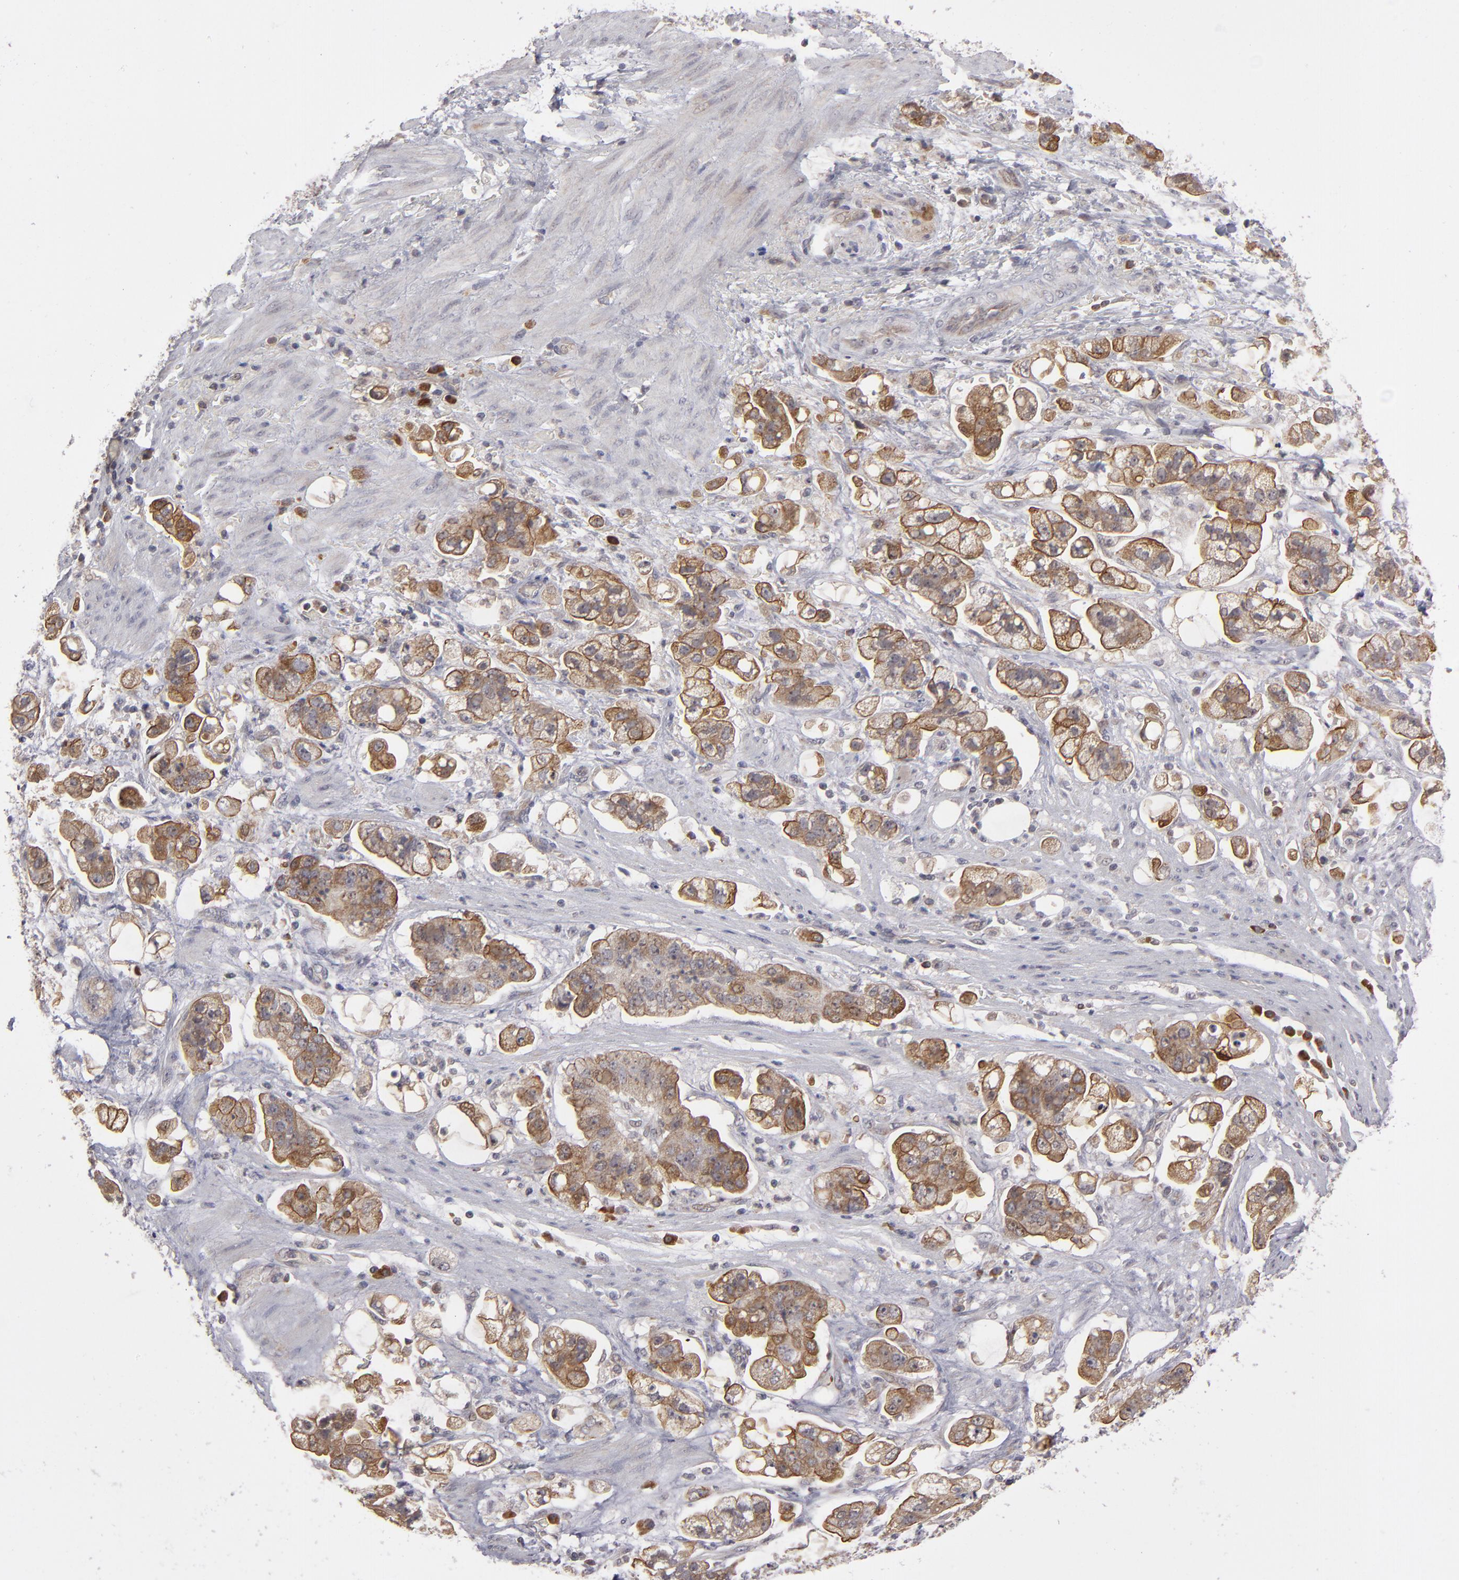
{"staining": {"intensity": "moderate", "quantity": ">75%", "location": "cytoplasmic/membranous"}, "tissue": "stomach cancer", "cell_type": "Tumor cells", "image_type": "cancer", "snomed": [{"axis": "morphology", "description": "Adenocarcinoma, NOS"}, {"axis": "topography", "description": "Stomach"}], "caption": "A high-resolution image shows immunohistochemistry staining of adenocarcinoma (stomach), which shows moderate cytoplasmic/membranous staining in approximately >75% of tumor cells.", "gene": "GLCCI1", "patient": {"sex": "male", "age": 62}}